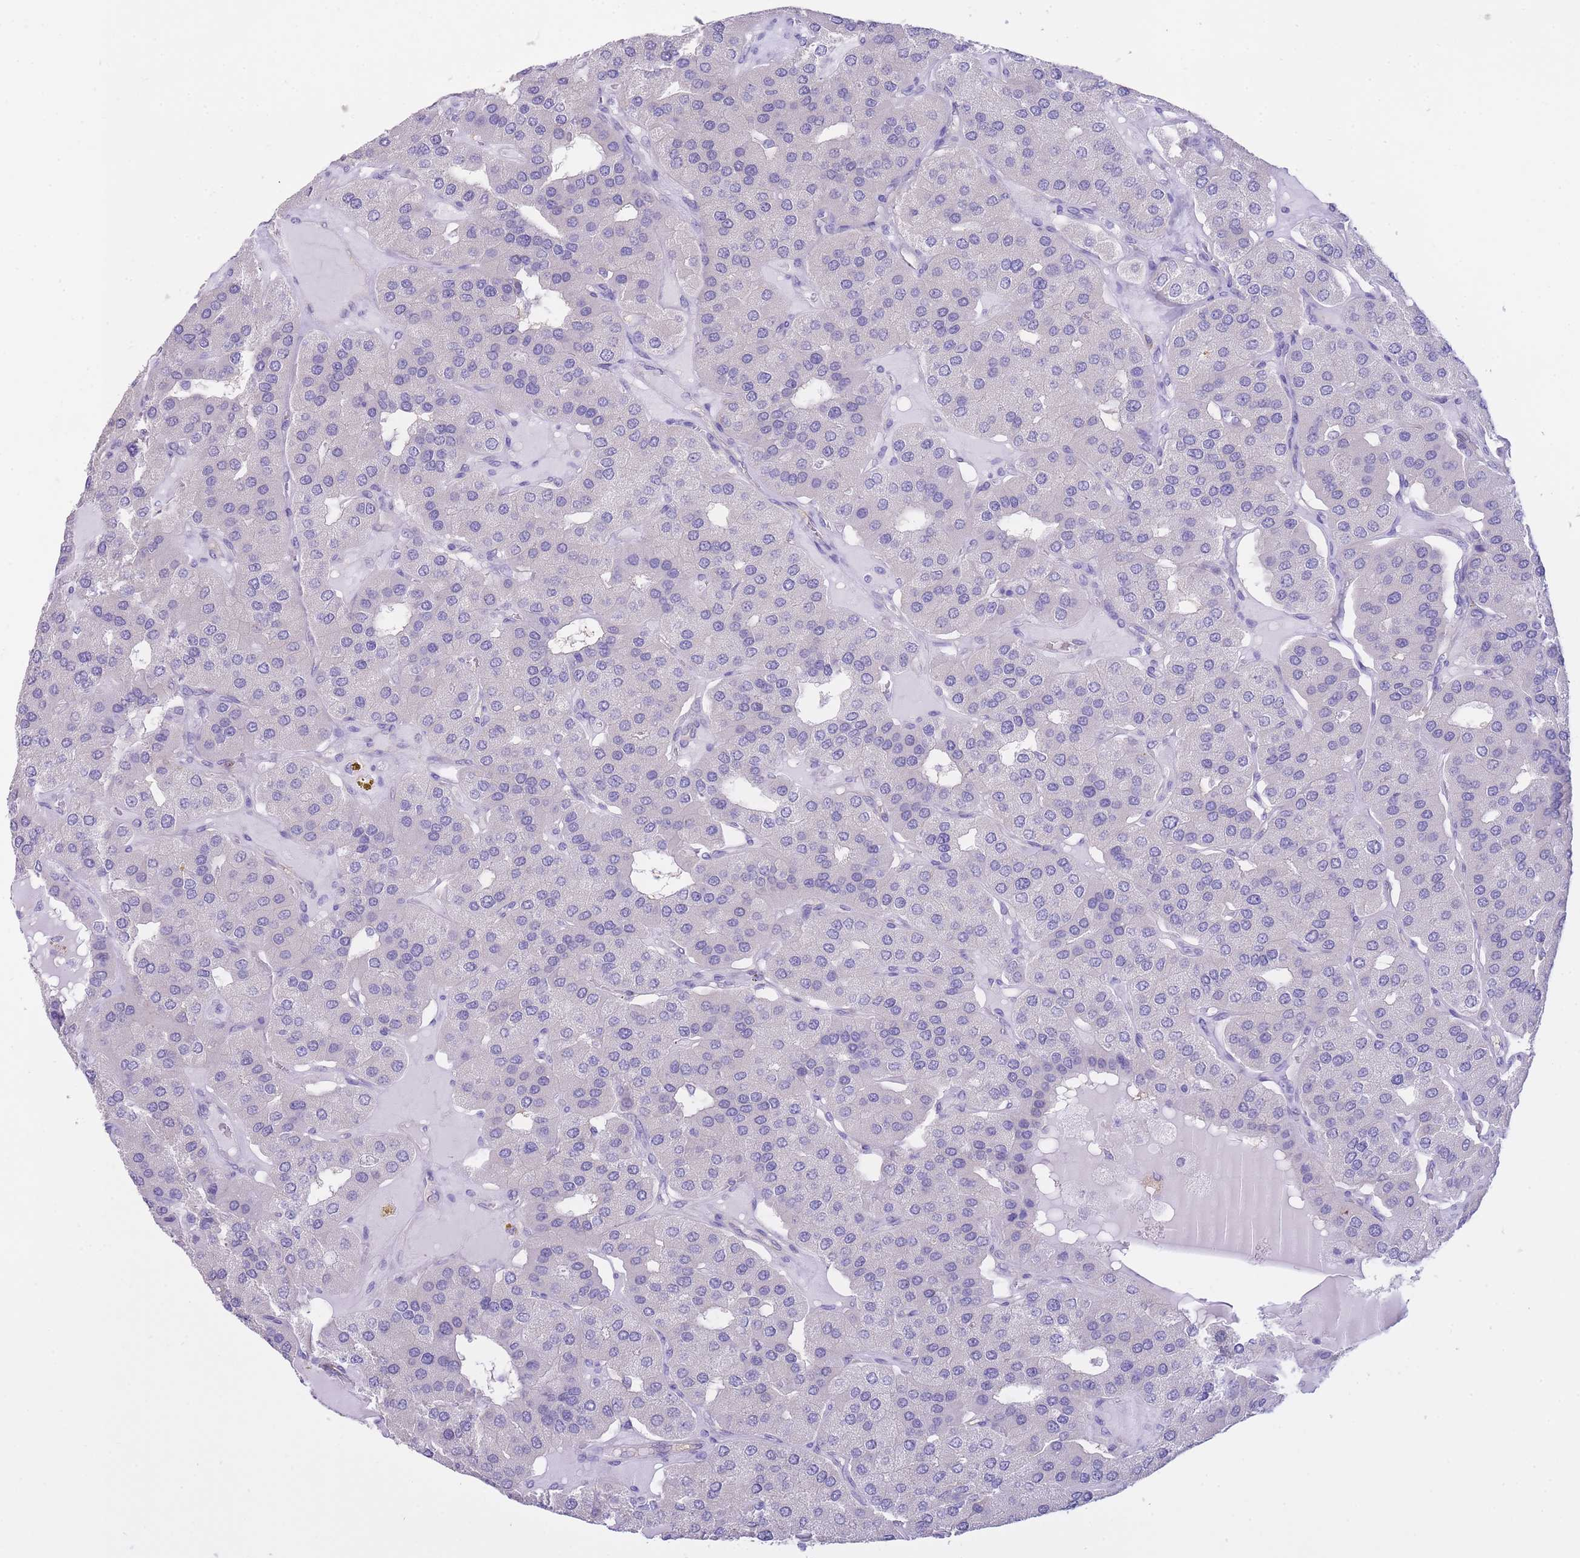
{"staining": {"intensity": "negative", "quantity": "none", "location": "none"}, "tissue": "parathyroid gland", "cell_type": "Glandular cells", "image_type": "normal", "snomed": [{"axis": "morphology", "description": "Normal tissue, NOS"}, {"axis": "morphology", "description": "Adenoma, NOS"}, {"axis": "topography", "description": "Parathyroid gland"}], "caption": "The IHC histopathology image has no significant expression in glandular cells of parathyroid gland. (Brightfield microscopy of DAB immunohistochemistry at high magnification).", "gene": "NAMPT", "patient": {"sex": "female", "age": 86}}